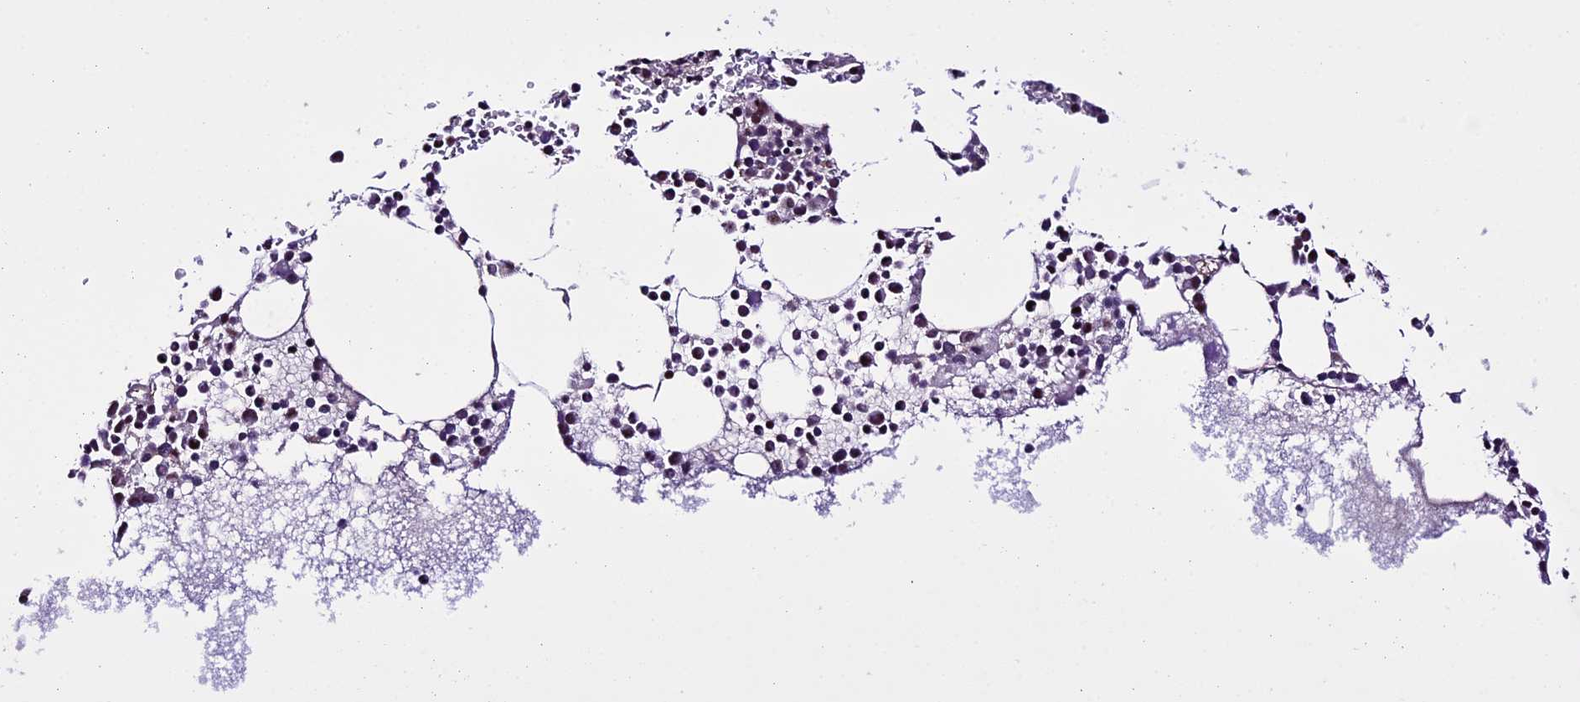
{"staining": {"intensity": "moderate", "quantity": "<25%", "location": "nuclear"}, "tissue": "bone marrow", "cell_type": "Hematopoietic cells", "image_type": "normal", "snomed": [{"axis": "morphology", "description": "Normal tissue, NOS"}, {"axis": "topography", "description": "Bone marrow"}], "caption": "IHC histopathology image of unremarkable human bone marrow stained for a protein (brown), which exhibits low levels of moderate nuclear expression in about <25% of hematopoietic cells.", "gene": "TCP11L2", "patient": {"sex": "female", "age": 78}}